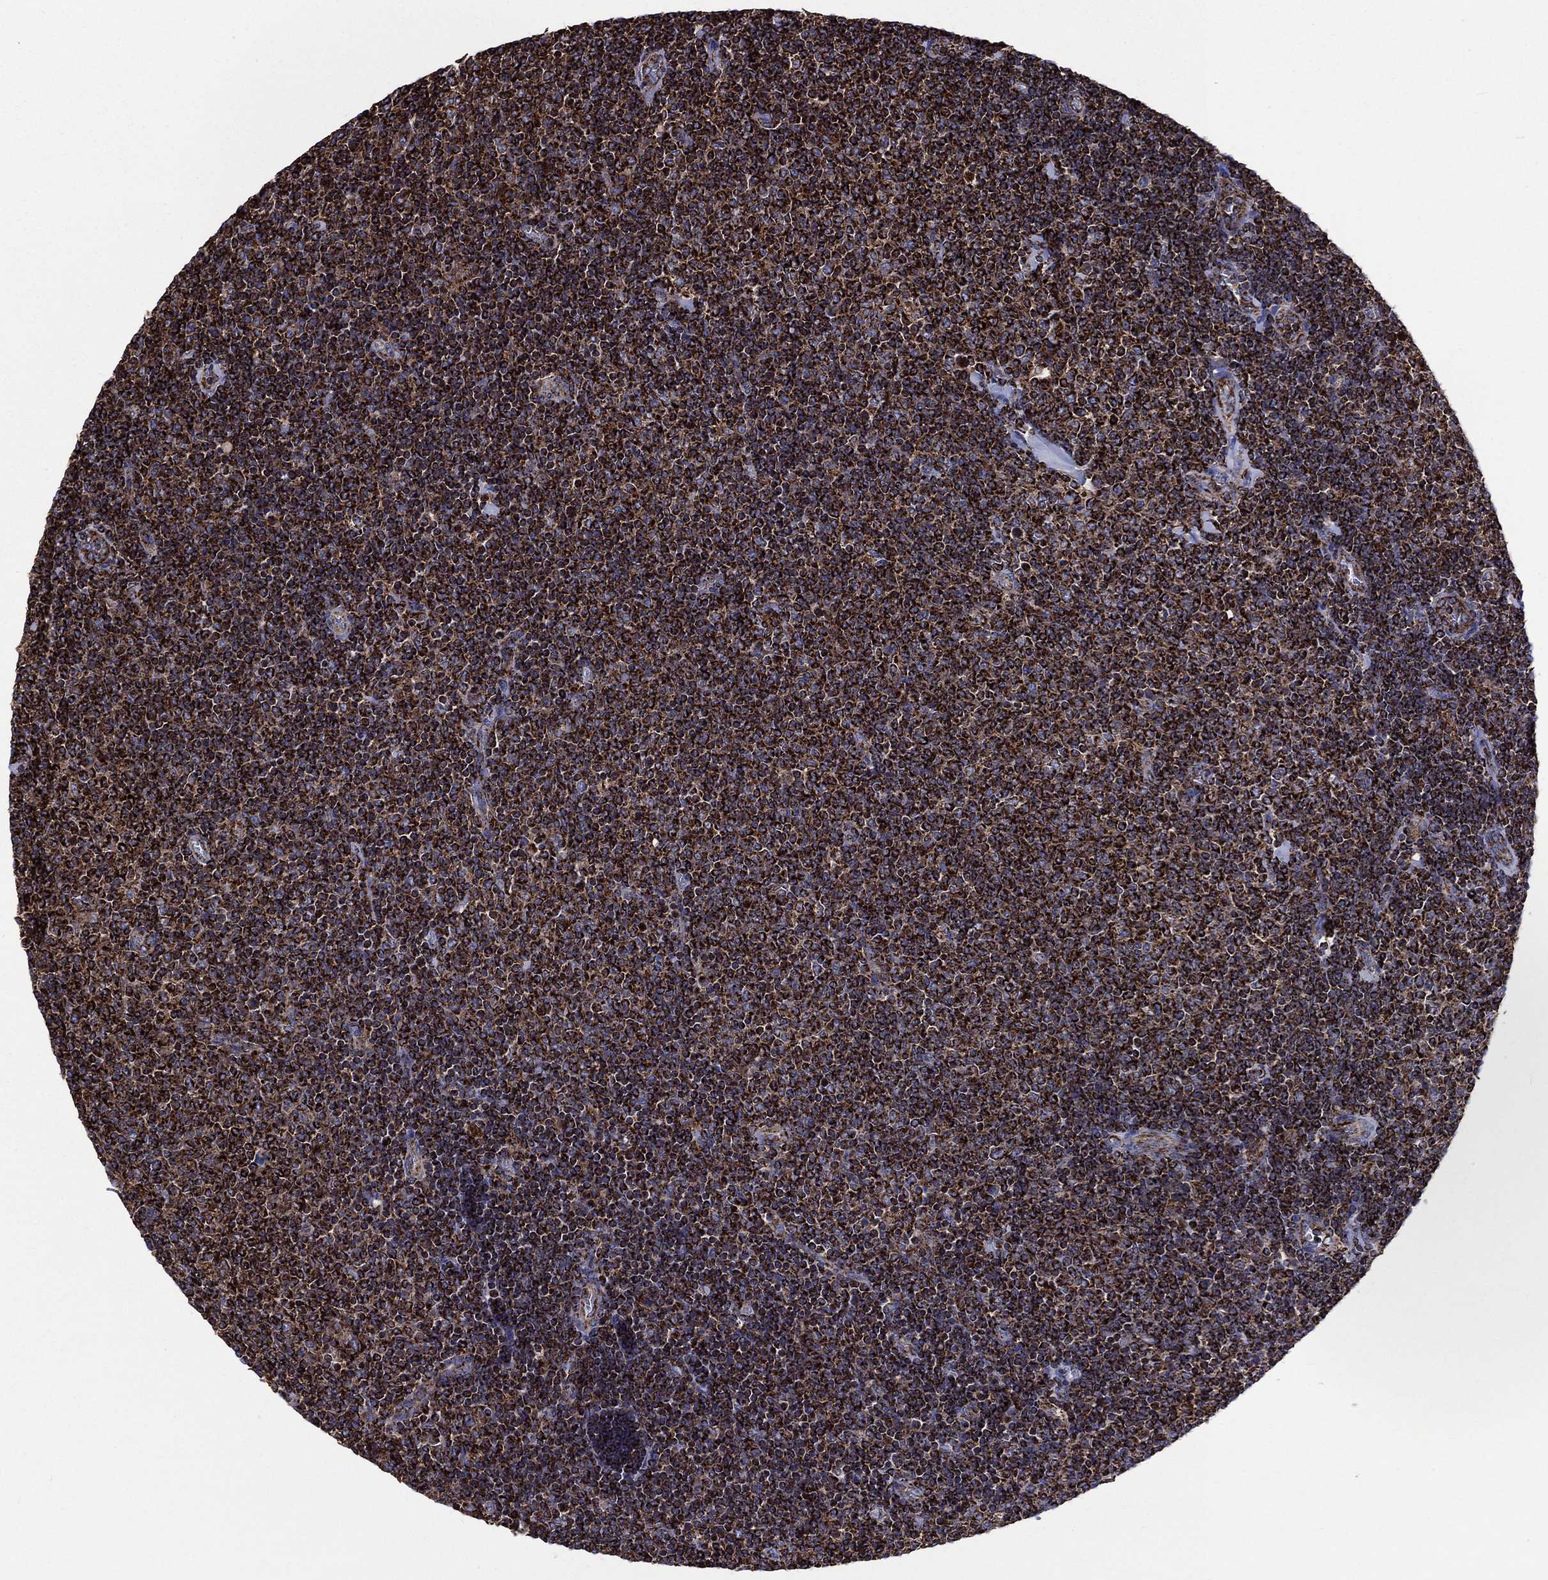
{"staining": {"intensity": "strong", "quantity": ">75%", "location": "cytoplasmic/membranous"}, "tissue": "lymphoma", "cell_type": "Tumor cells", "image_type": "cancer", "snomed": [{"axis": "morphology", "description": "Malignant lymphoma, non-Hodgkin's type, Low grade"}, {"axis": "topography", "description": "Lymph node"}], "caption": "Lymphoma stained for a protein (brown) shows strong cytoplasmic/membranous positive expression in approximately >75% of tumor cells.", "gene": "ANKRD37", "patient": {"sex": "male", "age": 52}}